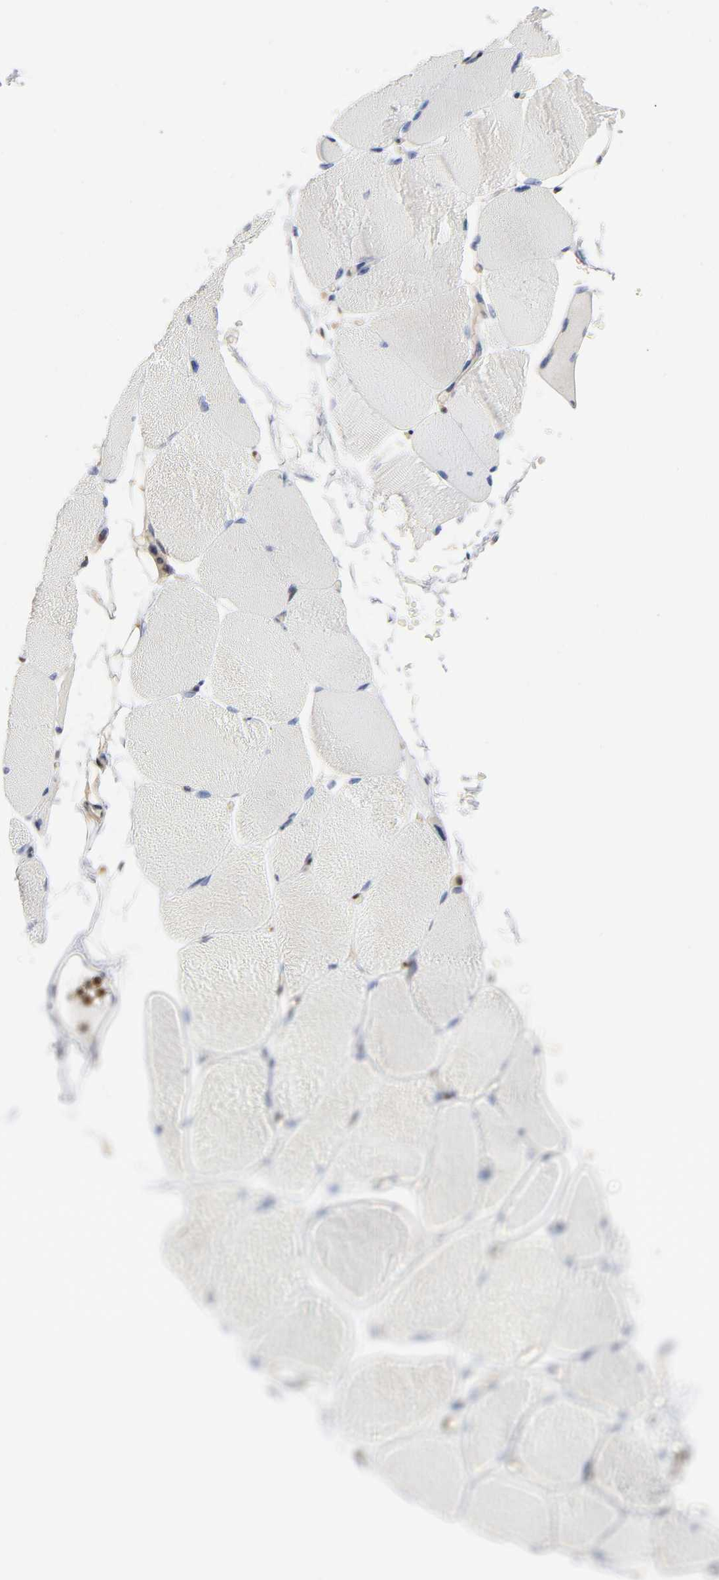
{"staining": {"intensity": "negative", "quantity": "none", "location": "none"}, "tissue": "skeletal muscle", "cell_type": "Myocytes", "image_type": "normal", "snomed": [{"axis": "morphology", "description": "Normal tissue, NOS"}, {"axis": "topography", "description": "Skeletal muscle"}, {"axis": "topography", "description": "Parathyroid gland"}], "caption": "This is an immunohistochemistry (IHC) histopathology image of unremarkable skeletal muscle. There is no staining in myocytes.", "gene": "PTEN", "patient": {"sex": "female", "age": 37}}